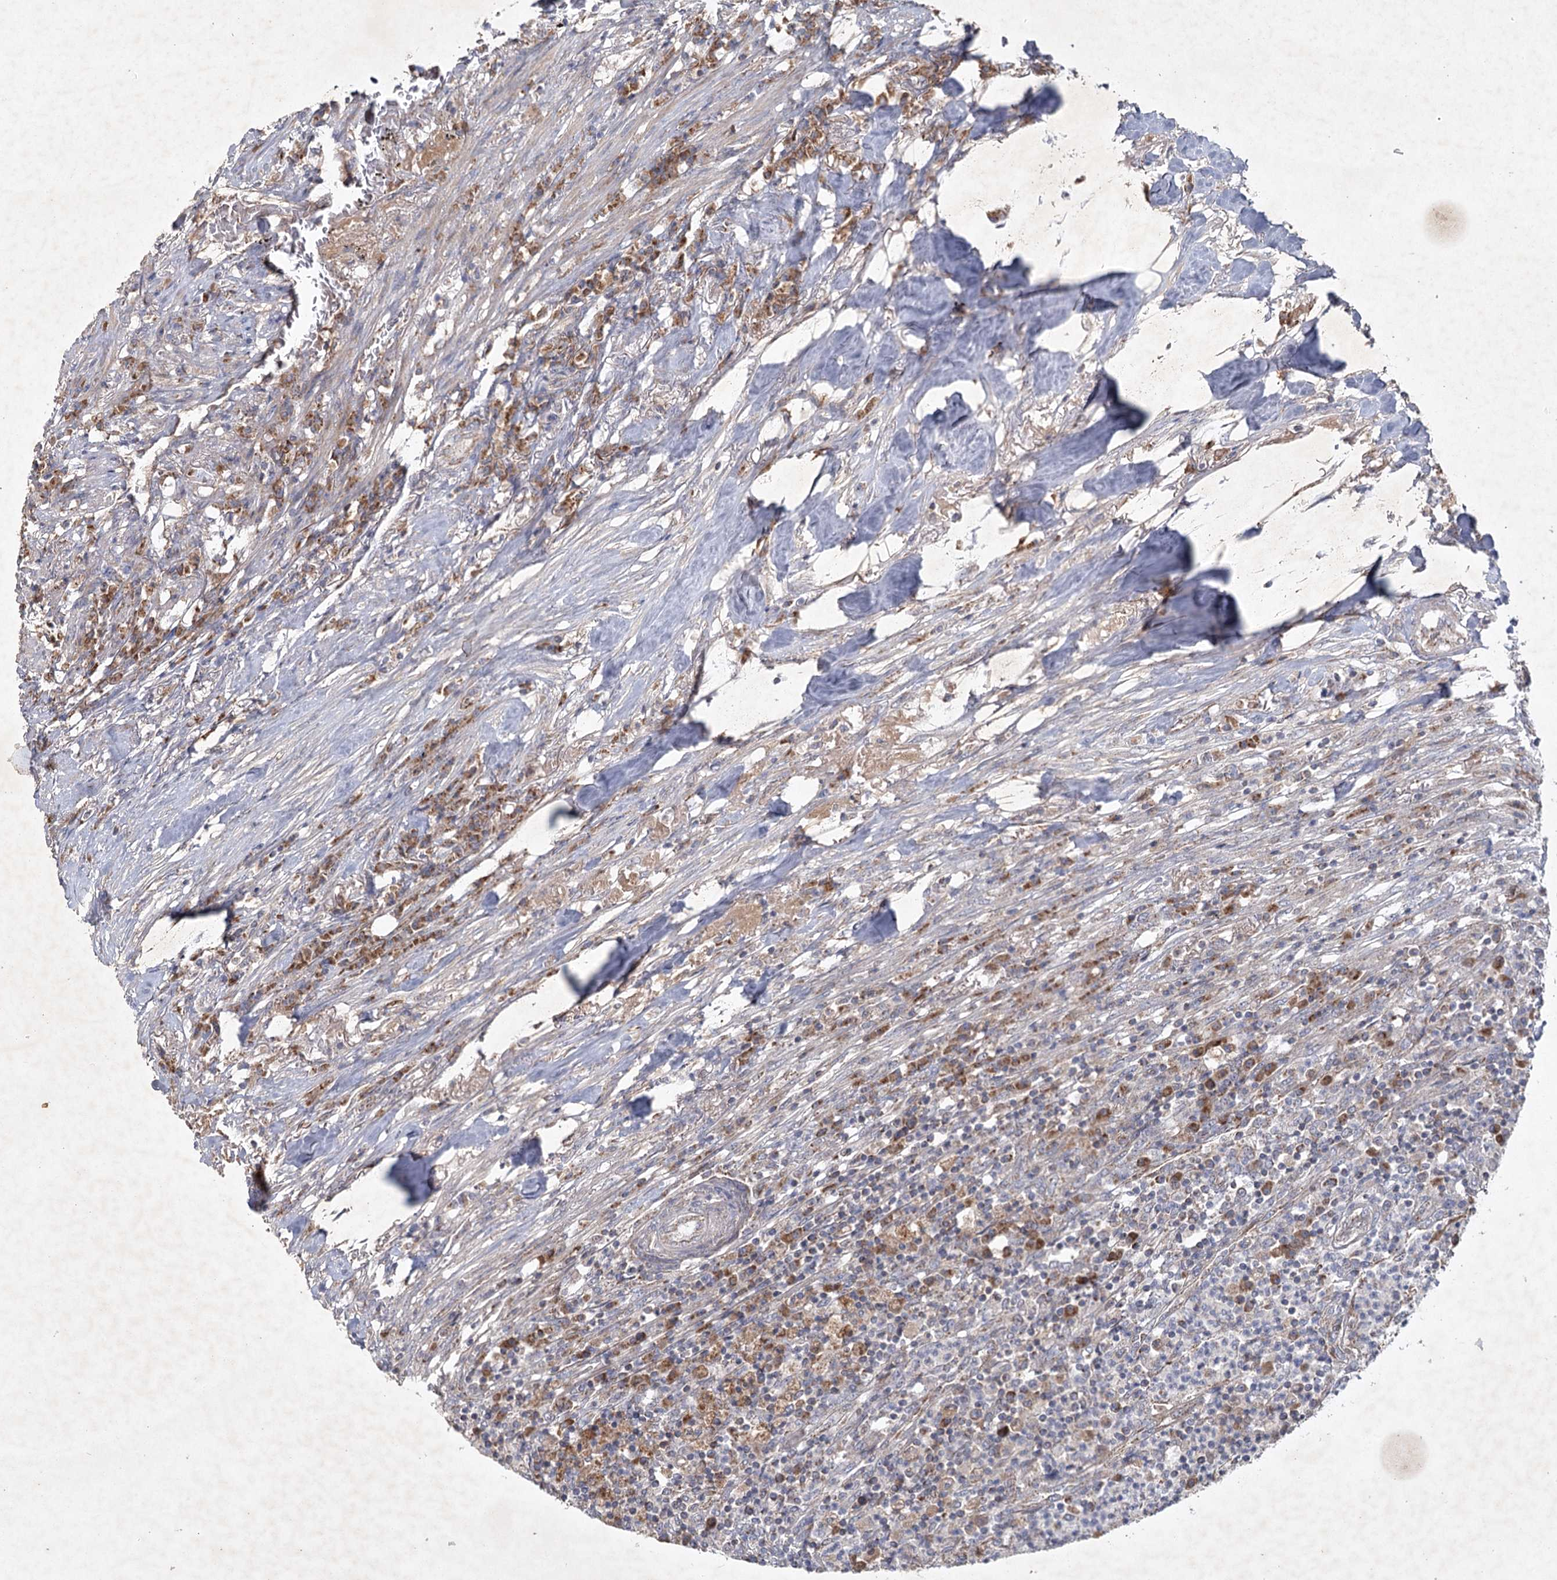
{"staining": {"intensity": "moderate", "quantity": ">75%", "location": "cytoplasmic/membranous"}, "tissue": "colorectal cancer", "cell_type": "Tumor cells", "image_type": "cancer", "snomed": [{"axis": "morphology", "description": "Adenocarcinoma, NOS"}, {"axis": "topography", "description": "Colon"}], "caption": "Human colorectal cancer stained with a brown dye displays moderate cytoplasmic/membranous positive staining in approximately >75% of tumor cells.", "gene": "MRPL44", "patient": {"sex": "male", "age": 83}}